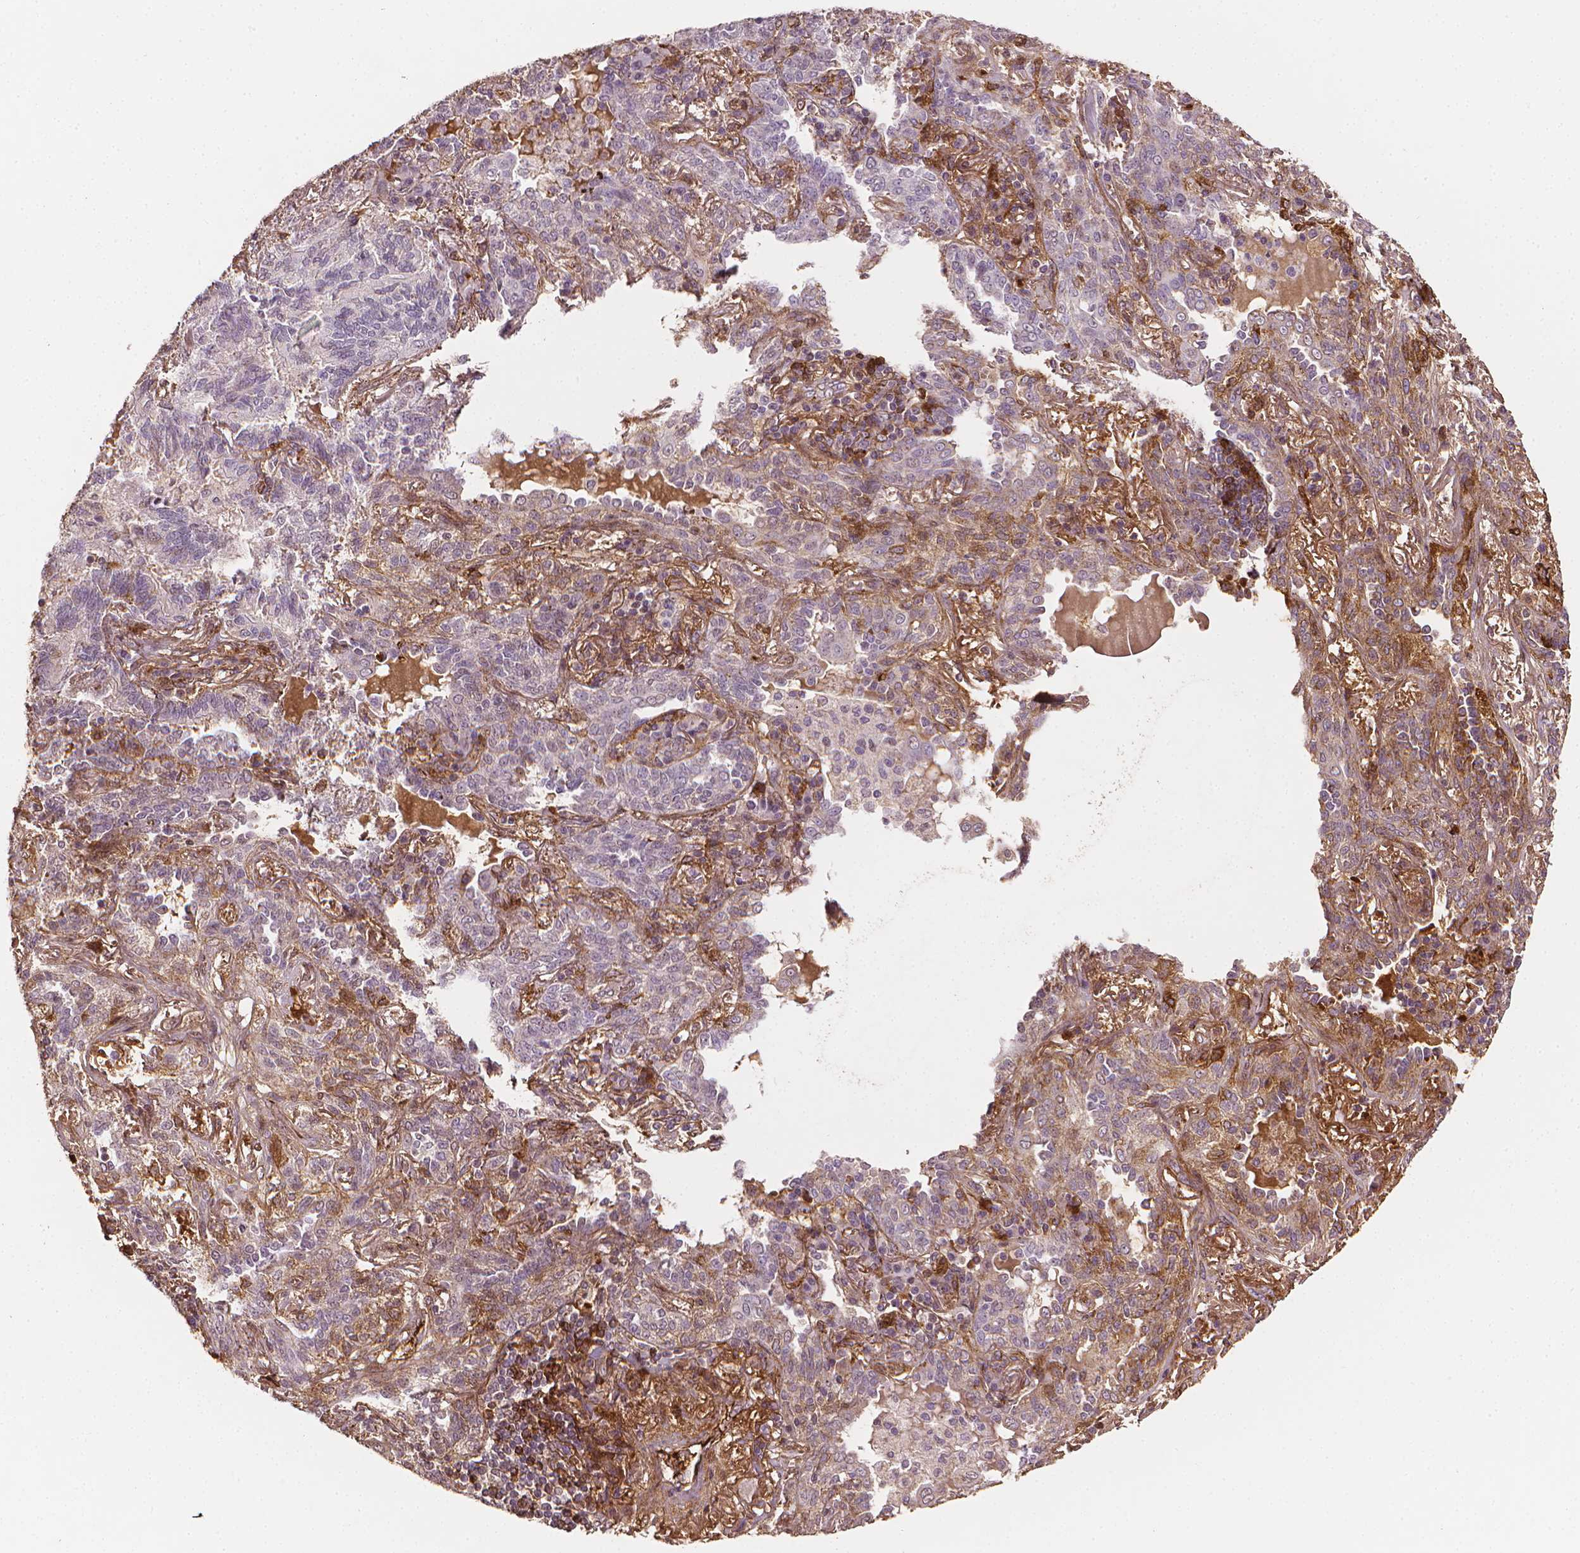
{"staining": {"intensity": "negative", "quantity": "none", "location": "none"}, "tissue": "lung cancer", "cell_type": "Tumor cells", "image_type": "cancer", "snomed": [{"axis": "morphology", "description": "Squamous cell carcinoma, NOS"}, {"axis": "topography", "description": "Lung"}], "caption": "DAB (3,3'-diaminobenzidine) immunohistochemical staining of lung squamous cell carcinoma reveals no significant expression in tumor cells.", "gene": "DCN", "patient": {"sex": "female", "age": 70}}